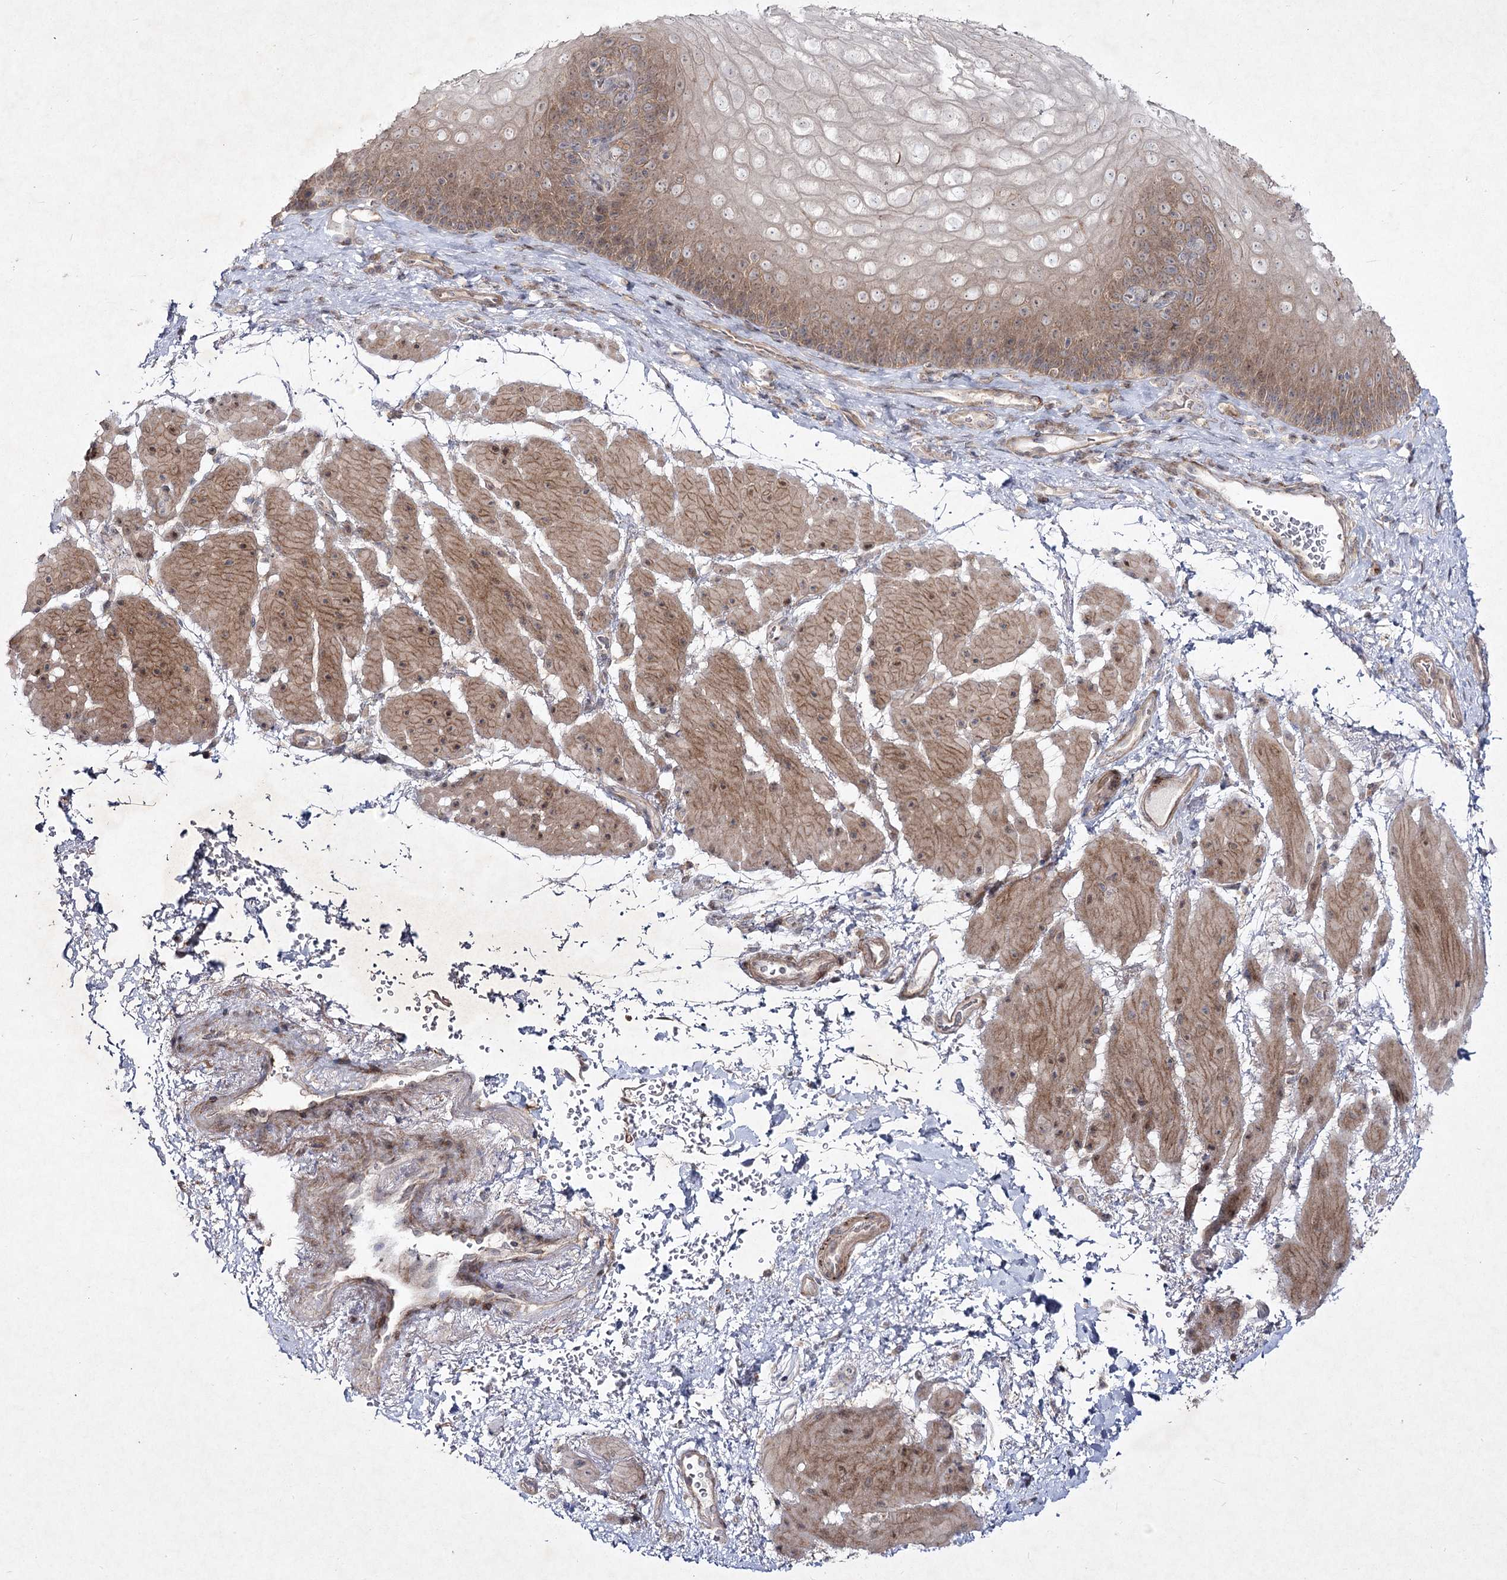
{"staining": {"intensity": "moderate", "quantity": "25%-75%", "location": "cytoplasmic/membranous"}, "tissue": "esophagus", "cell_type": "Squamous epithelial cells", "image_type": "normal", "snomed": [{"axis": "morphology", "description": "Normal tissue, NOS"}, {"axis": "topography", "description": "Esophagus"}], "caption": "This histopathology image shows unremarkable esophagus stained with immunohistochemistry (IHC) to label a protein in brown. The cytoplasmic/membranous of squamous epithelial cells show moderate positivity for the protein. Nuclei are counter-stained blue.", "gene": "CIB2", "patient": {"sex": "female", "age": 66}}